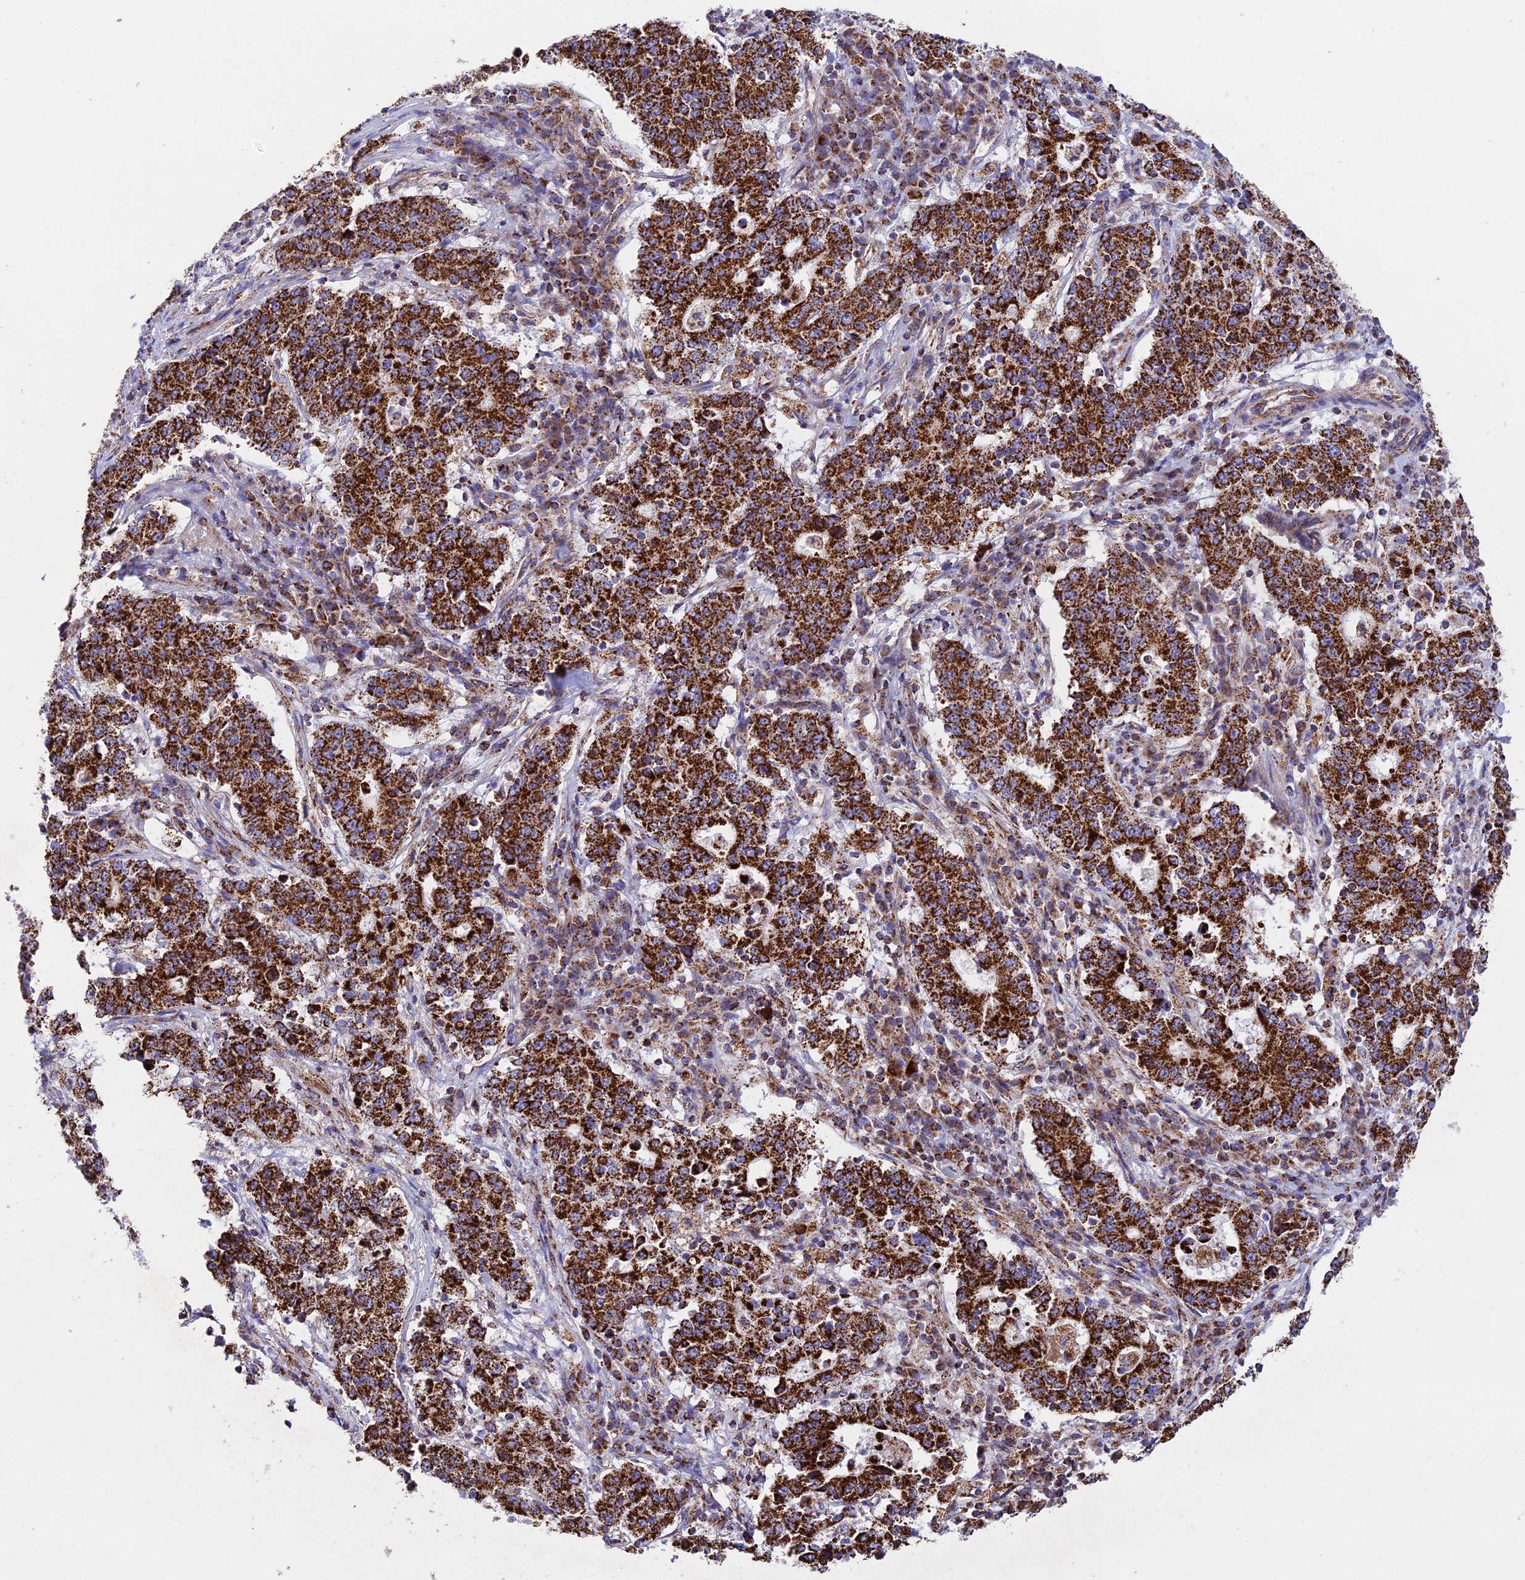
{"staining": {"intensity": "strong", "quantity": ">75%", "location": "cytoplasmic/membranous"}, "tissue": "stomach cancer", "cell_type": "Tumor cells", "image_type": "cancer", "snomed": [{"axis": "morphology", "description": "Adenocarcinoma, NOS"}, {"axis": "topography", "description": "Stomach"}], "caption": "Tumor cells exhibit strong cytoplasmic/membranous positivity in about >75% of cells in stomach cancer.", "gene": "KHDC3L", "patient": {"sex": "male", "age": 59}}